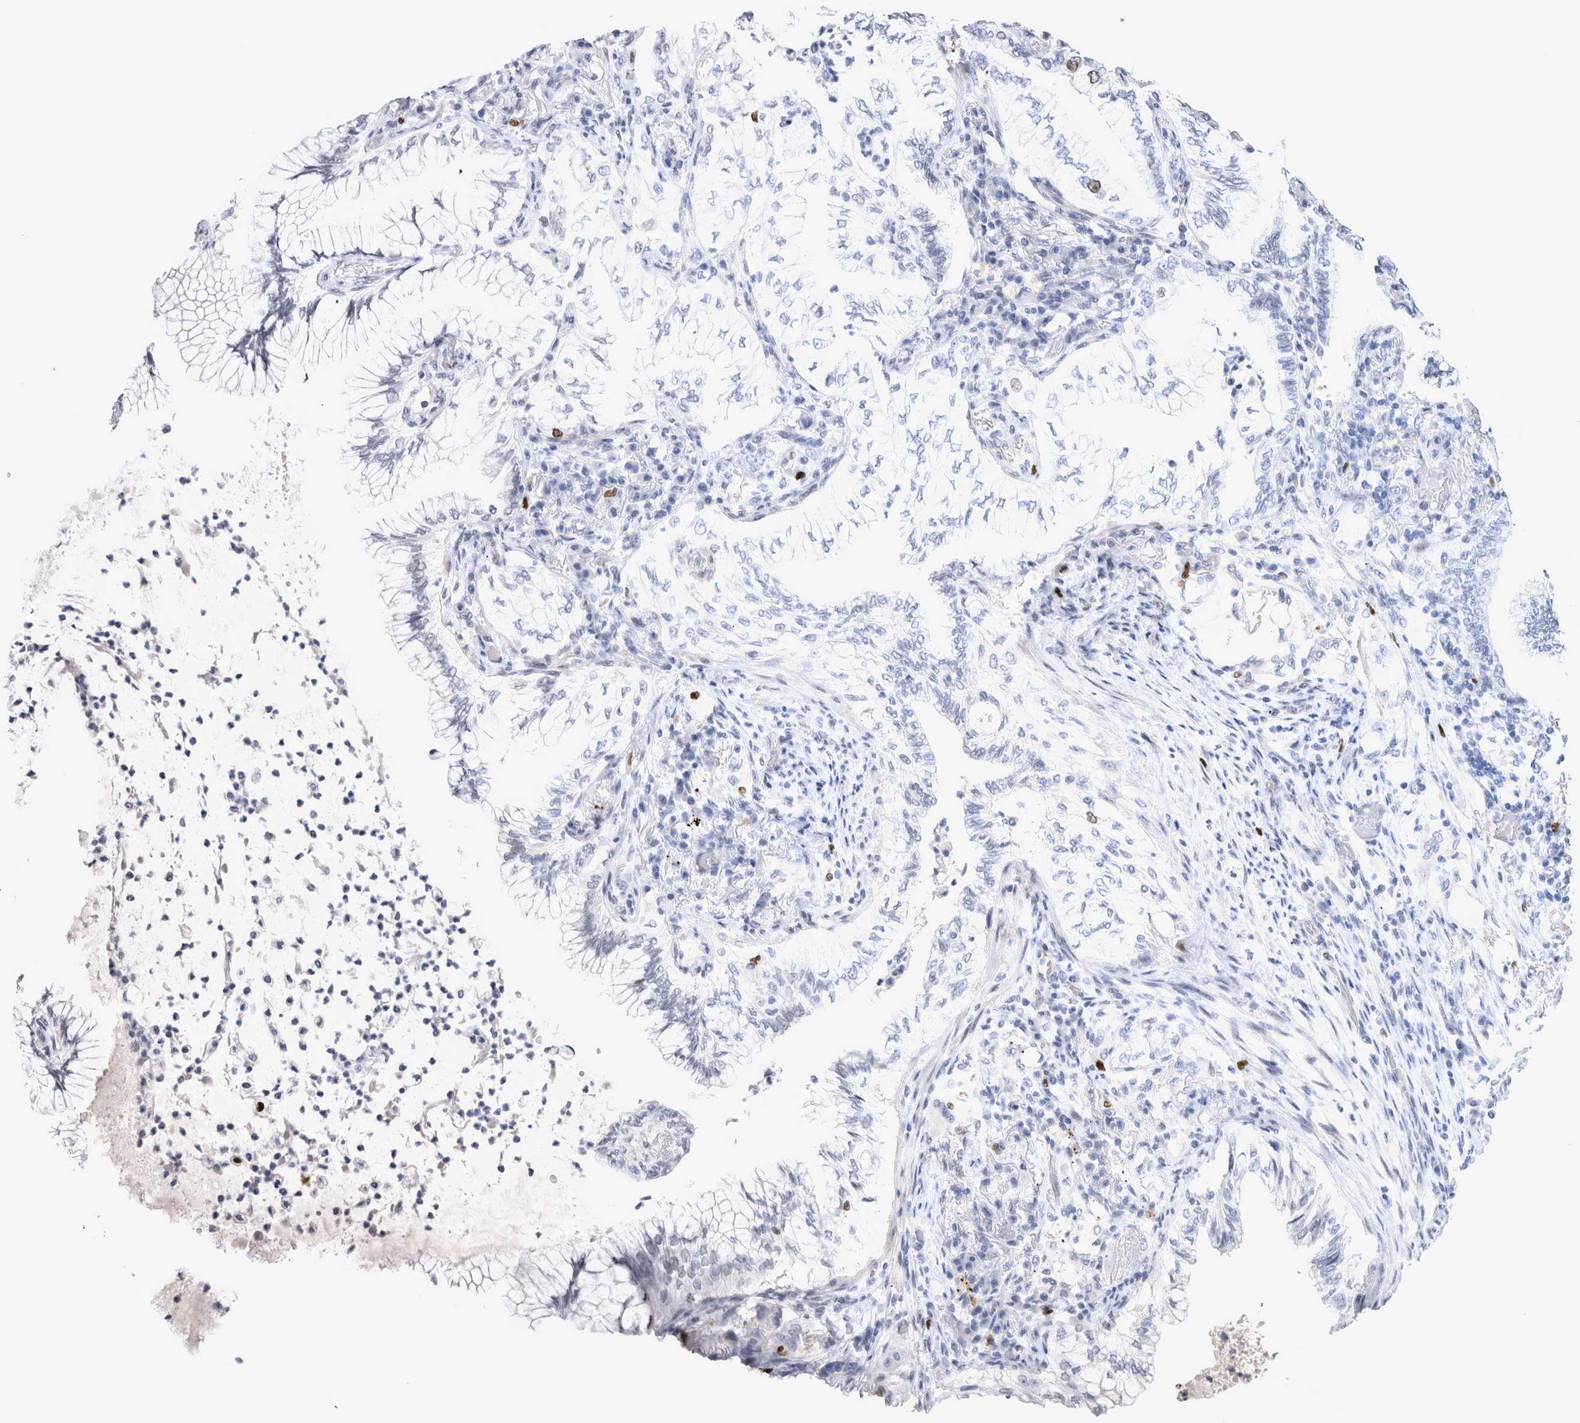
{"staining": {"intensity": "negative", "quantity": "none", "location": "none"}, "tissue": "lung cancer", "cell_type": "Tumor cells", "image_type": "cancer", "snomed": [{"axis": "morphology", "description": "Adenocarcinoma, NOS"}, {"axis": "topography", "description": "Lung"}], "caption": "This histopathology image is of lung adenocarcinoma stained with IHC to label a protein in brown with the nuclei are counter-stained blue. There is no positivity in tumor cells.", "gene": "KIF18B", "patient": {"sex": "female", "age": 70}}